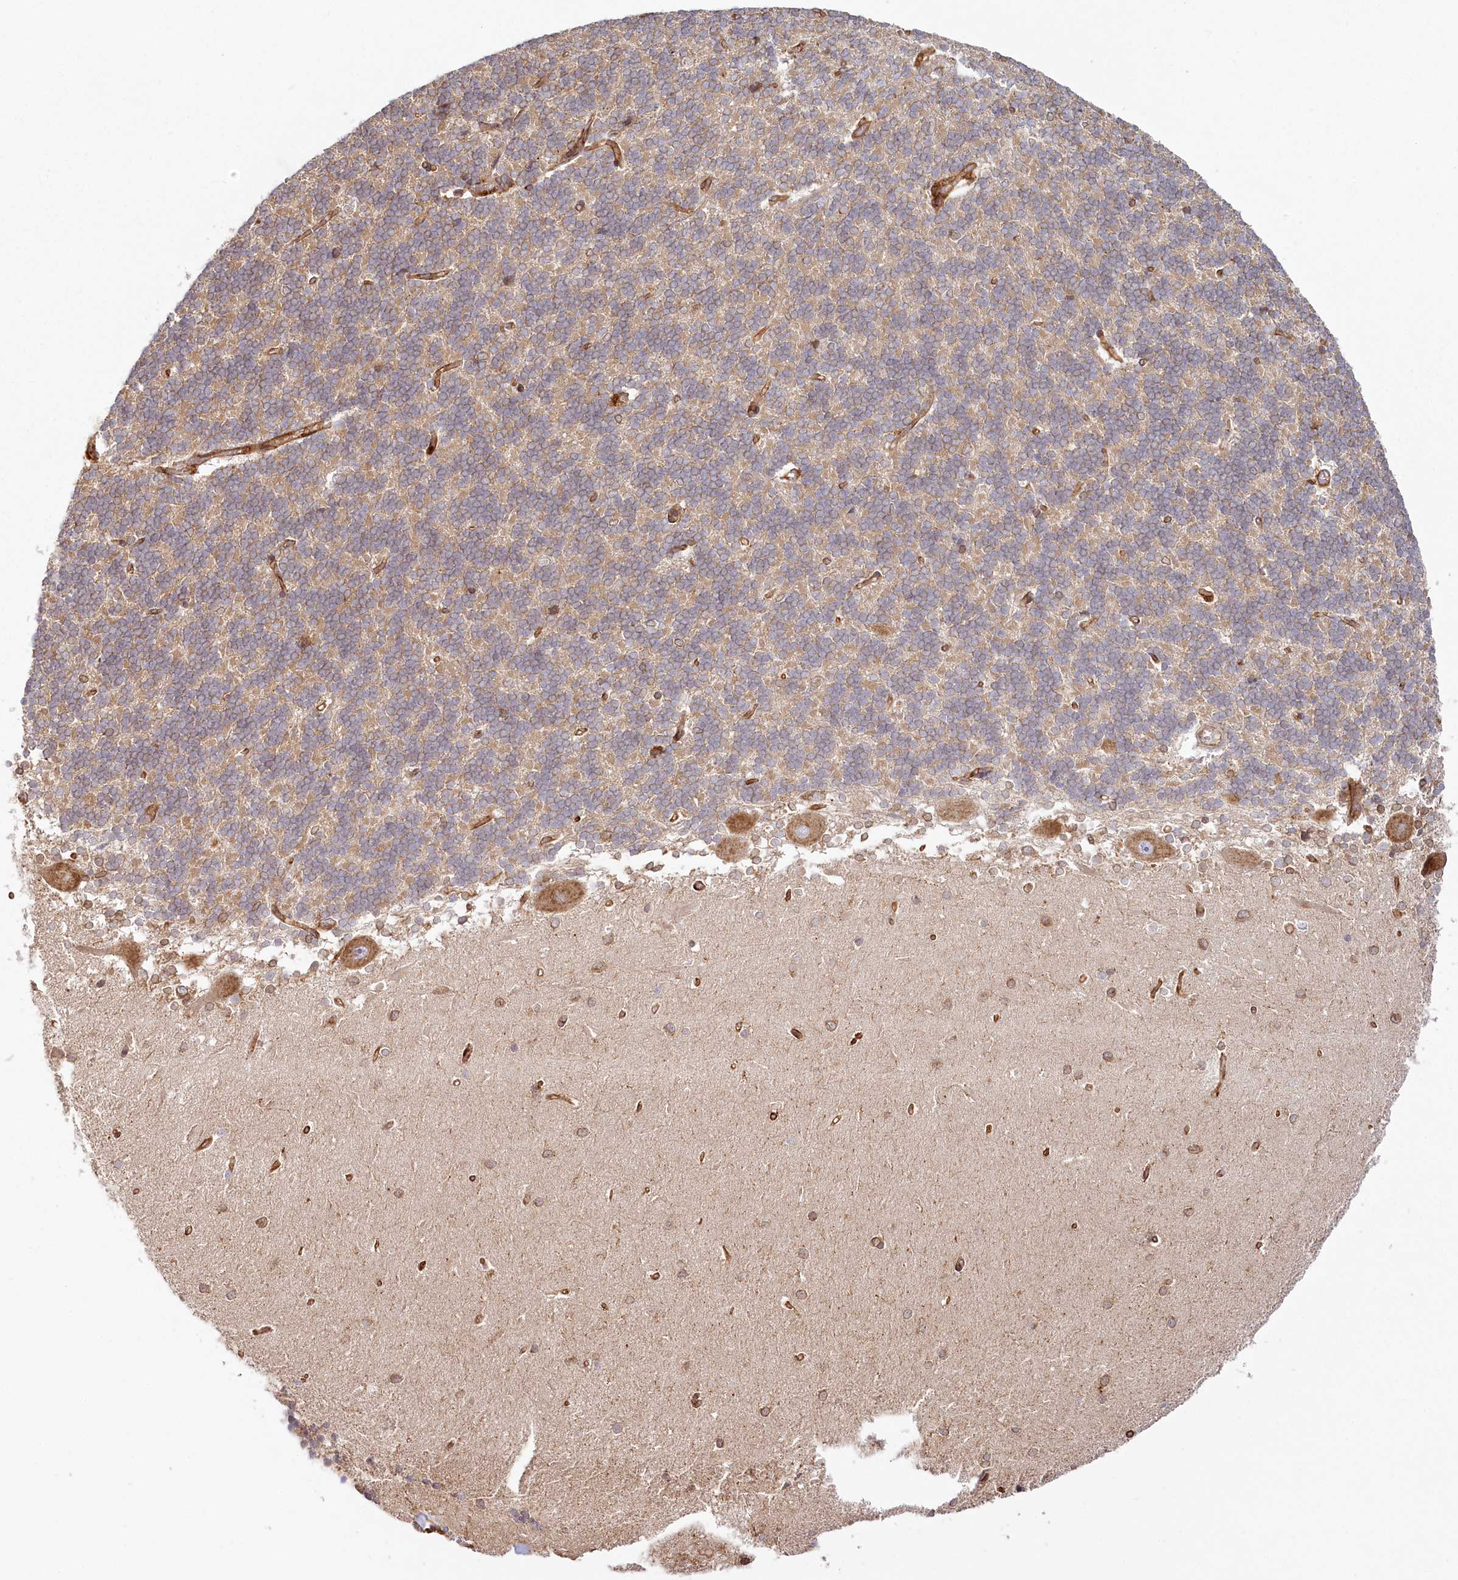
{"staining": {"intensity": "moderate", "quantity": "25%-75%", "location": "cytoplasmic/membranous"}, "tissue": "cerebellum", "cell_type": "Cells in granular layer", "image_type": "normal", "snomed": [{"axis": "morphology", "description": "Normal tissue, NOS"}, {"axis": "topography", "description": "Cerebellum"}], "caption": "Brown immunohistochemical staining in benign human cerebellum shows moderate cytoplasmic/membranous positivity in about 25%-75% of cells in granular layer.", "gene": "HARS2", "patient": {"sex": "male", "age": 37}}